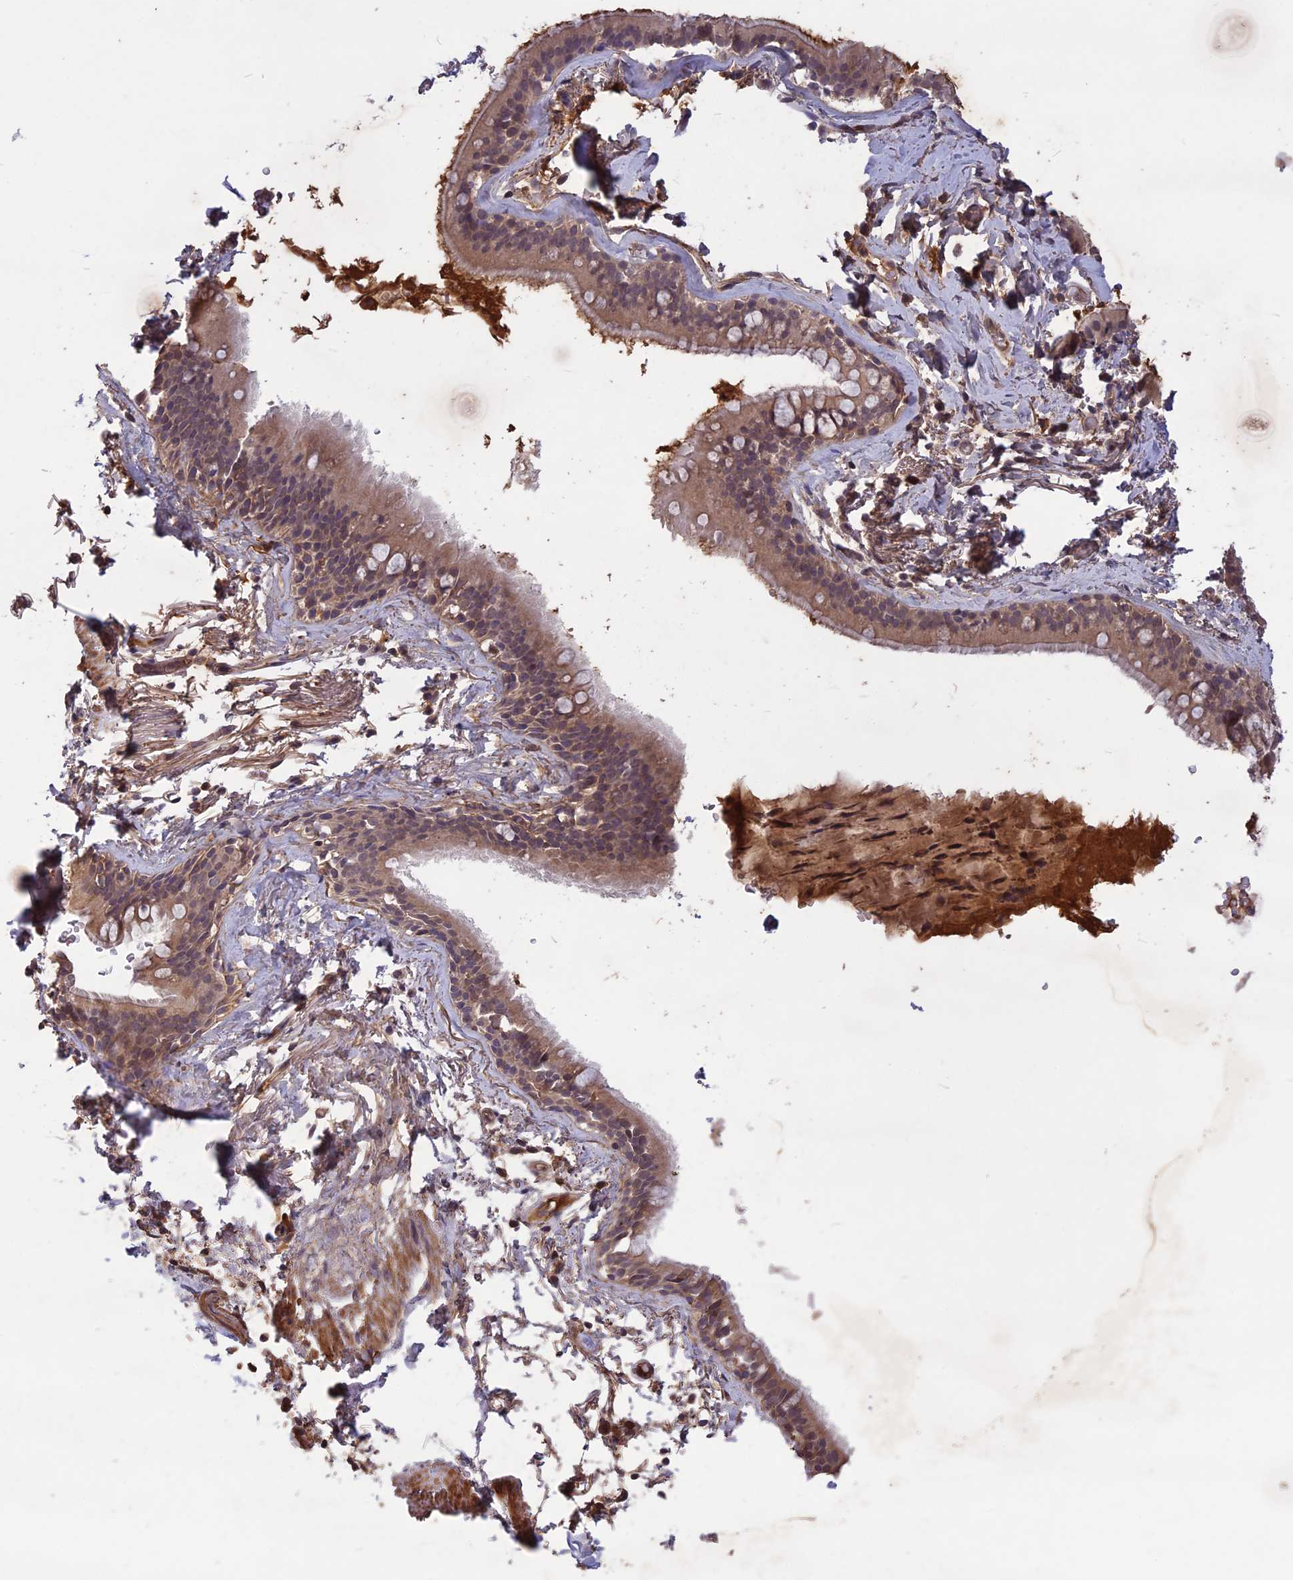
{"staining": {"intensity": "moderate", "quantity": ">75%", "location": "cytoplasmic/membranous"}, "tissue": "adipose tissue", "cell_type": "Adipocytes", "image_type": "normal", "snomed": [{"axis": "morphology", "description": "Normal tissue, NOS"}, {"axis": "topography", "description": "Lymph node"}, {"axis": "topography", "description": "Bronchus"}], "caption": "Adipose tissue stained with a brown dye reveals moderate cytoplasmic/membranous positive staining in about >75% of adipocytes.", "gene": "ADO", "patient": {"sex": "male", "age": 63}}